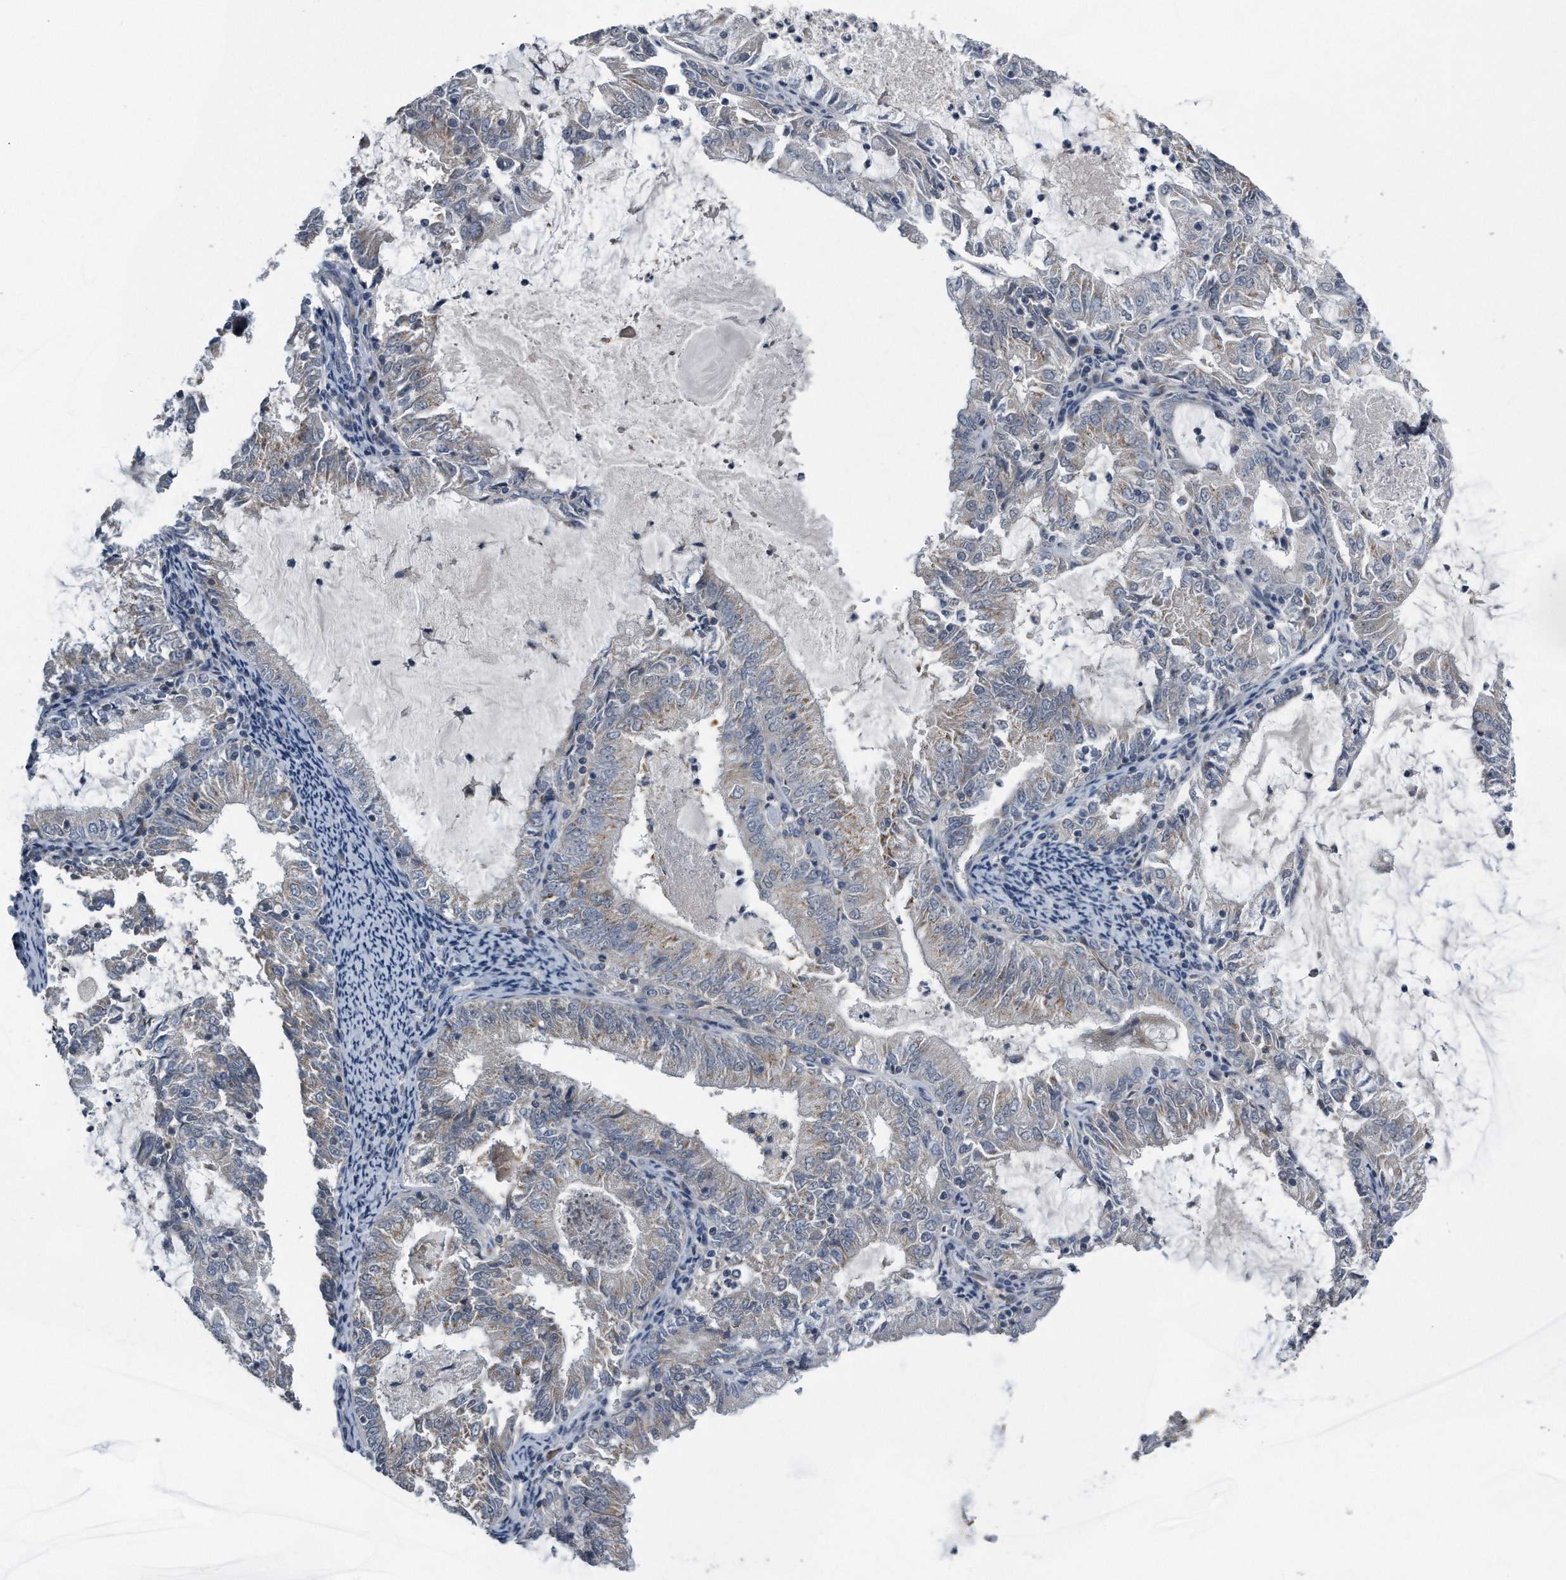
{"staining": {"intensity": "weak", "quantity": "<25%", "location": "cytoplasmic/membranous"}, "tissue": "endometrial cancer", "cell_type": "Tumor cells", "image_type": "cancer", "snomed": [{"axis": "morphology", "description": "Adenocarcinoma, NOS"}, {"axis": "topography", "description": "Endometrium"}], "caption": "The immunohistochemistry micrograph has no significant positivity in tumor cells of endometrial cancer tissue.", "gene": "LYRM4", "patient": {"sex": "female", "age": 57}}